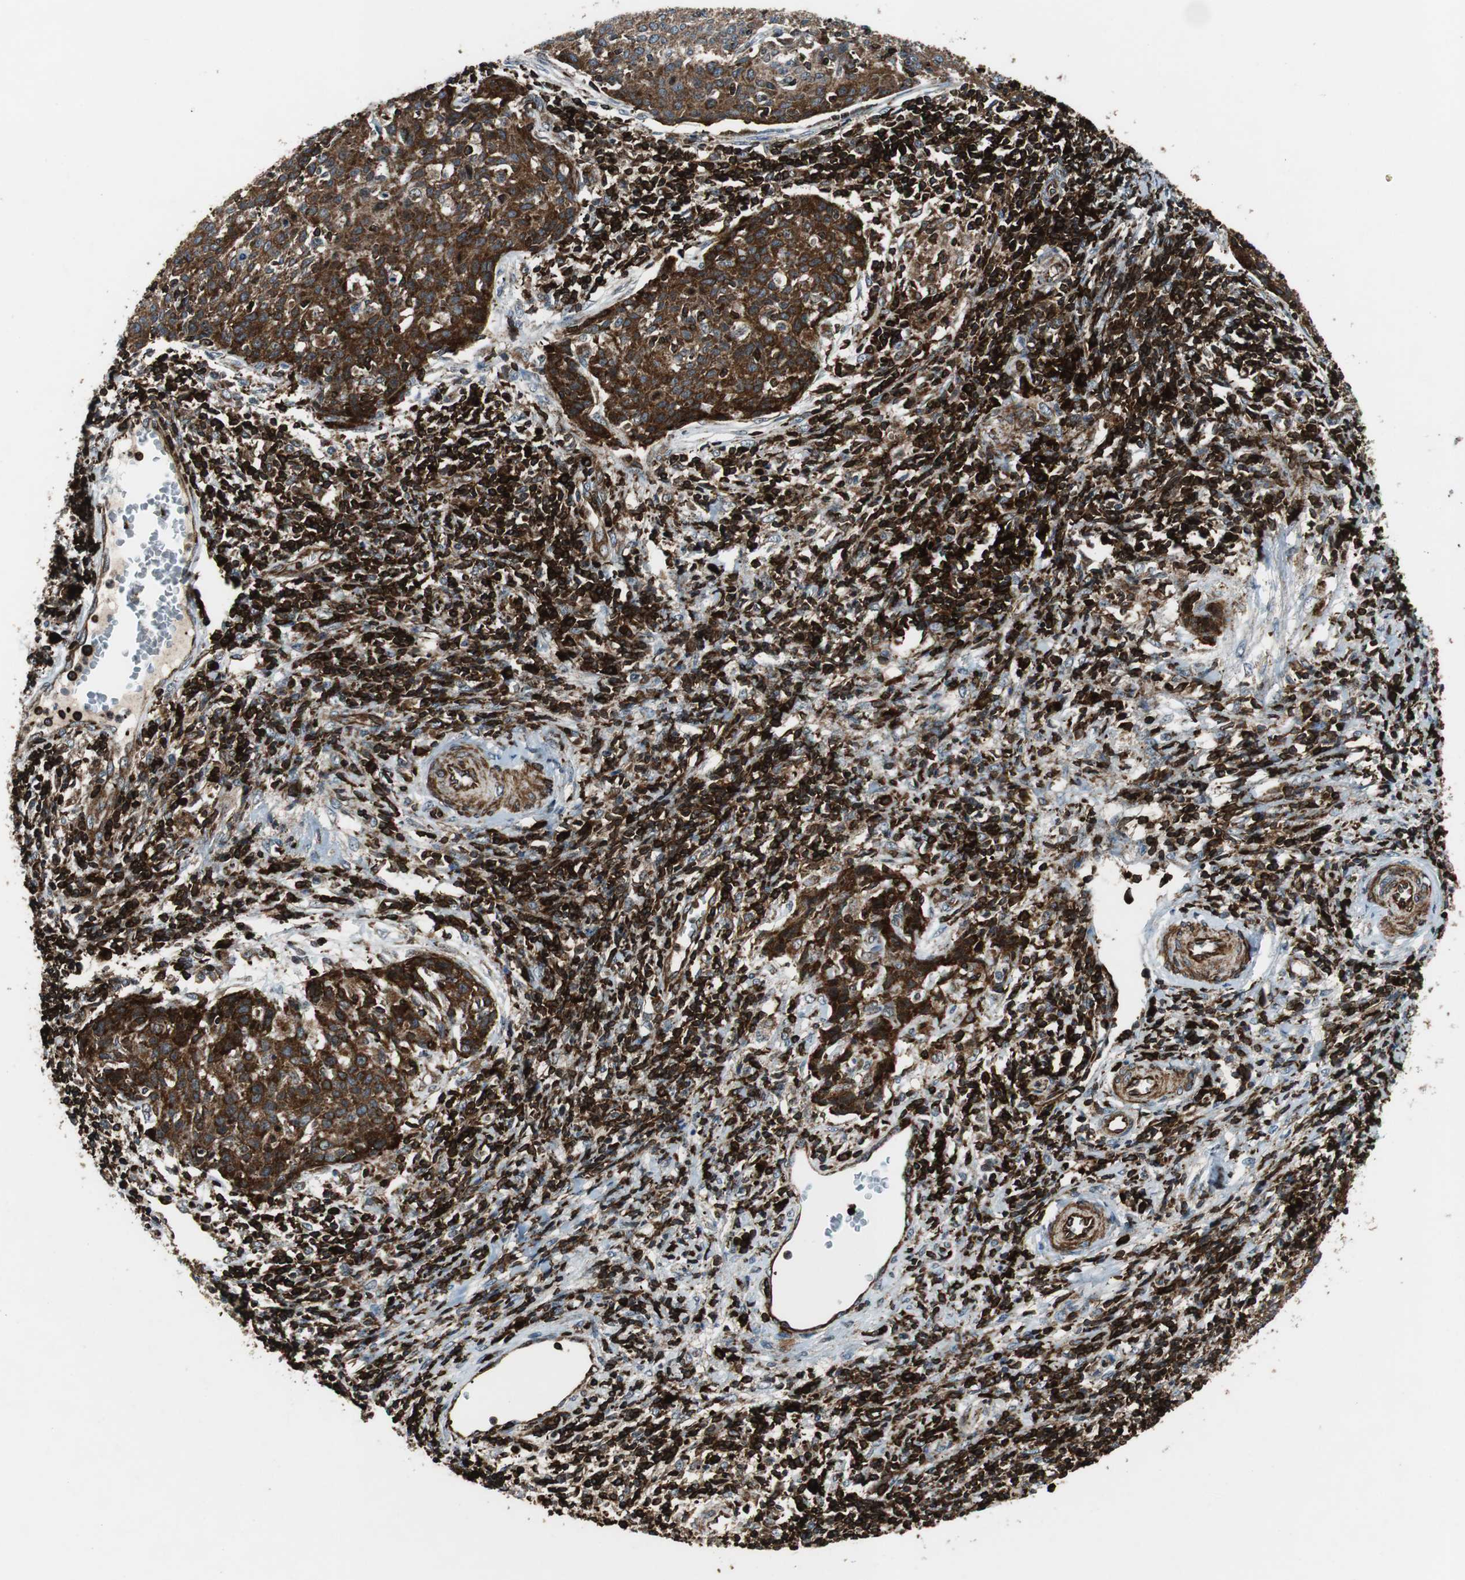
{"staining": {"intensity": "strong", "quantity": ">75%", "location": "cytoplasmic/membranous"}, "tissue": "cervical cancer", "cell_type": "Tumor cells", "image_type": "cancer", "snomed": [{"axis": "morphology", "description": "Squamous cell carcinoma, NOS"}, {"axis": "topography", "description": "Cervix"}], "caption": "Human cervical squamous cell carcinoma stained for a protein (brown) reveals strong cytoplasmic/membranous positive staining in approximately >75% of tumor cells.", "gene": "TUBA4A", "patient": {"sex": "female", "age": 38}}